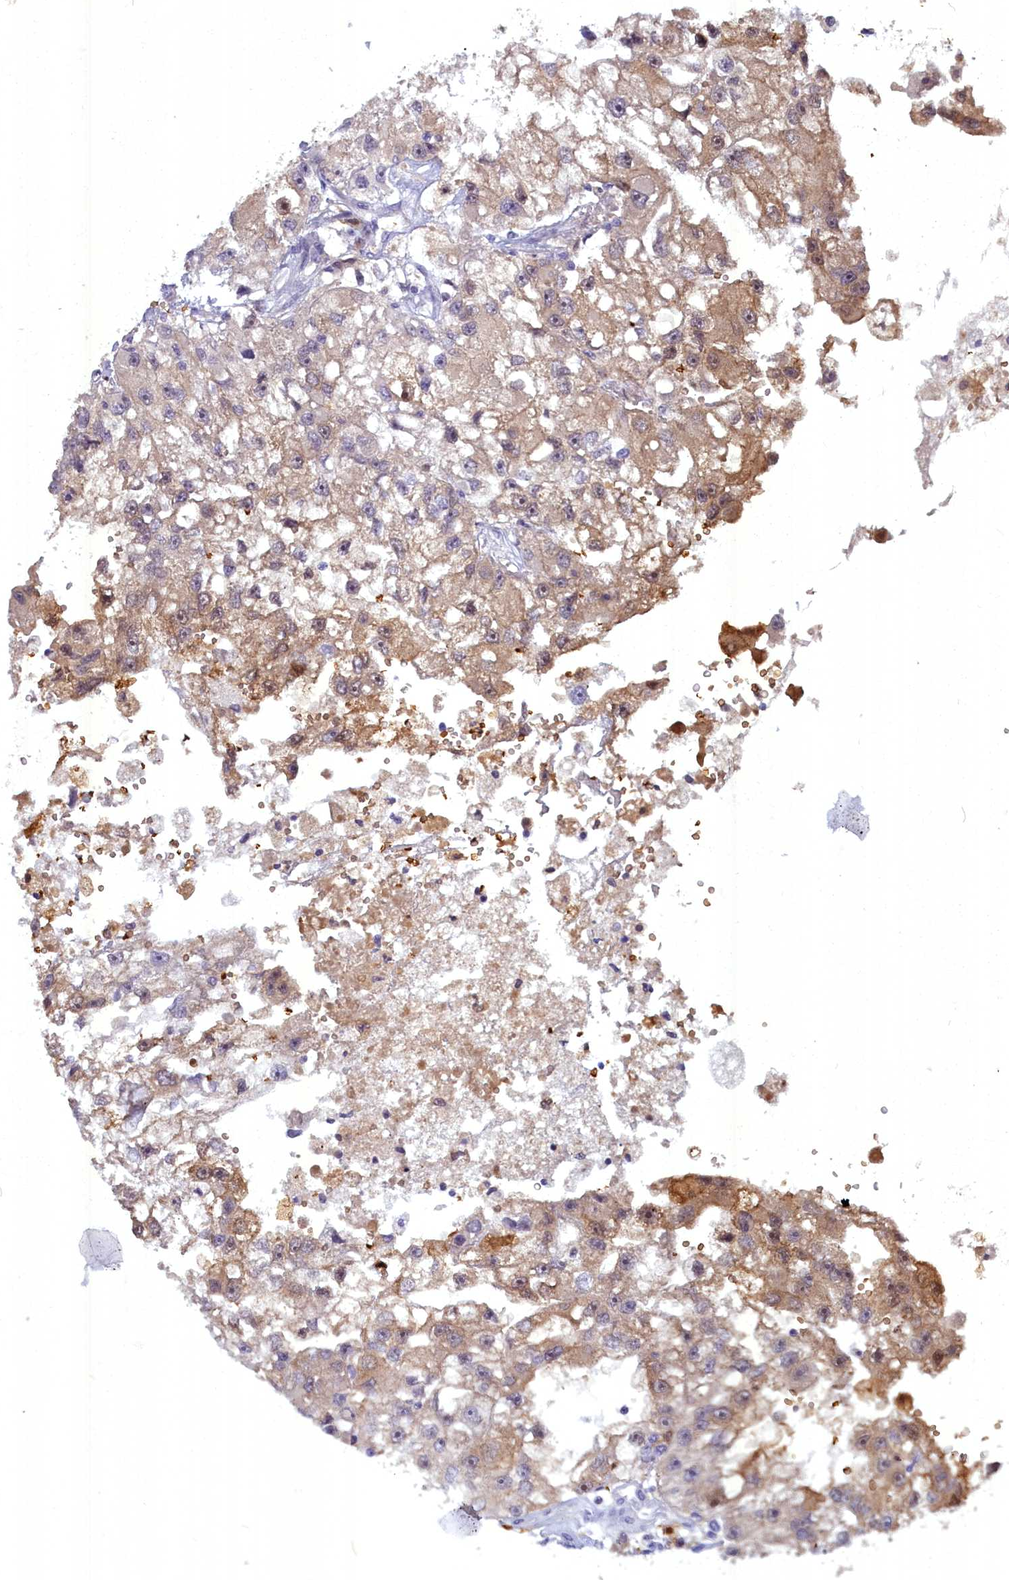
{"staining": {"intensity": "weak", "quantity": ">75%", "location": "cytoplasmic/membranous"}, "tissue": "renal cancer", "cell_type": "Tumor cells", "image_type": "cancer", "snomed": [{"axis": "morphology", "description": "Adenocarcinoma, NOS"}, {"axis": "topography", "description": "Kidney"}], "caption": "A high-resolution image shows immunohistochemistry (IHC) staining of adenocarcinoma (renal), which shows weak cytoplasmic/membranous expression in about >75% of tumor cells.", "gene": "BLVRB", "patient": {"sex": "male", "age": 63}}